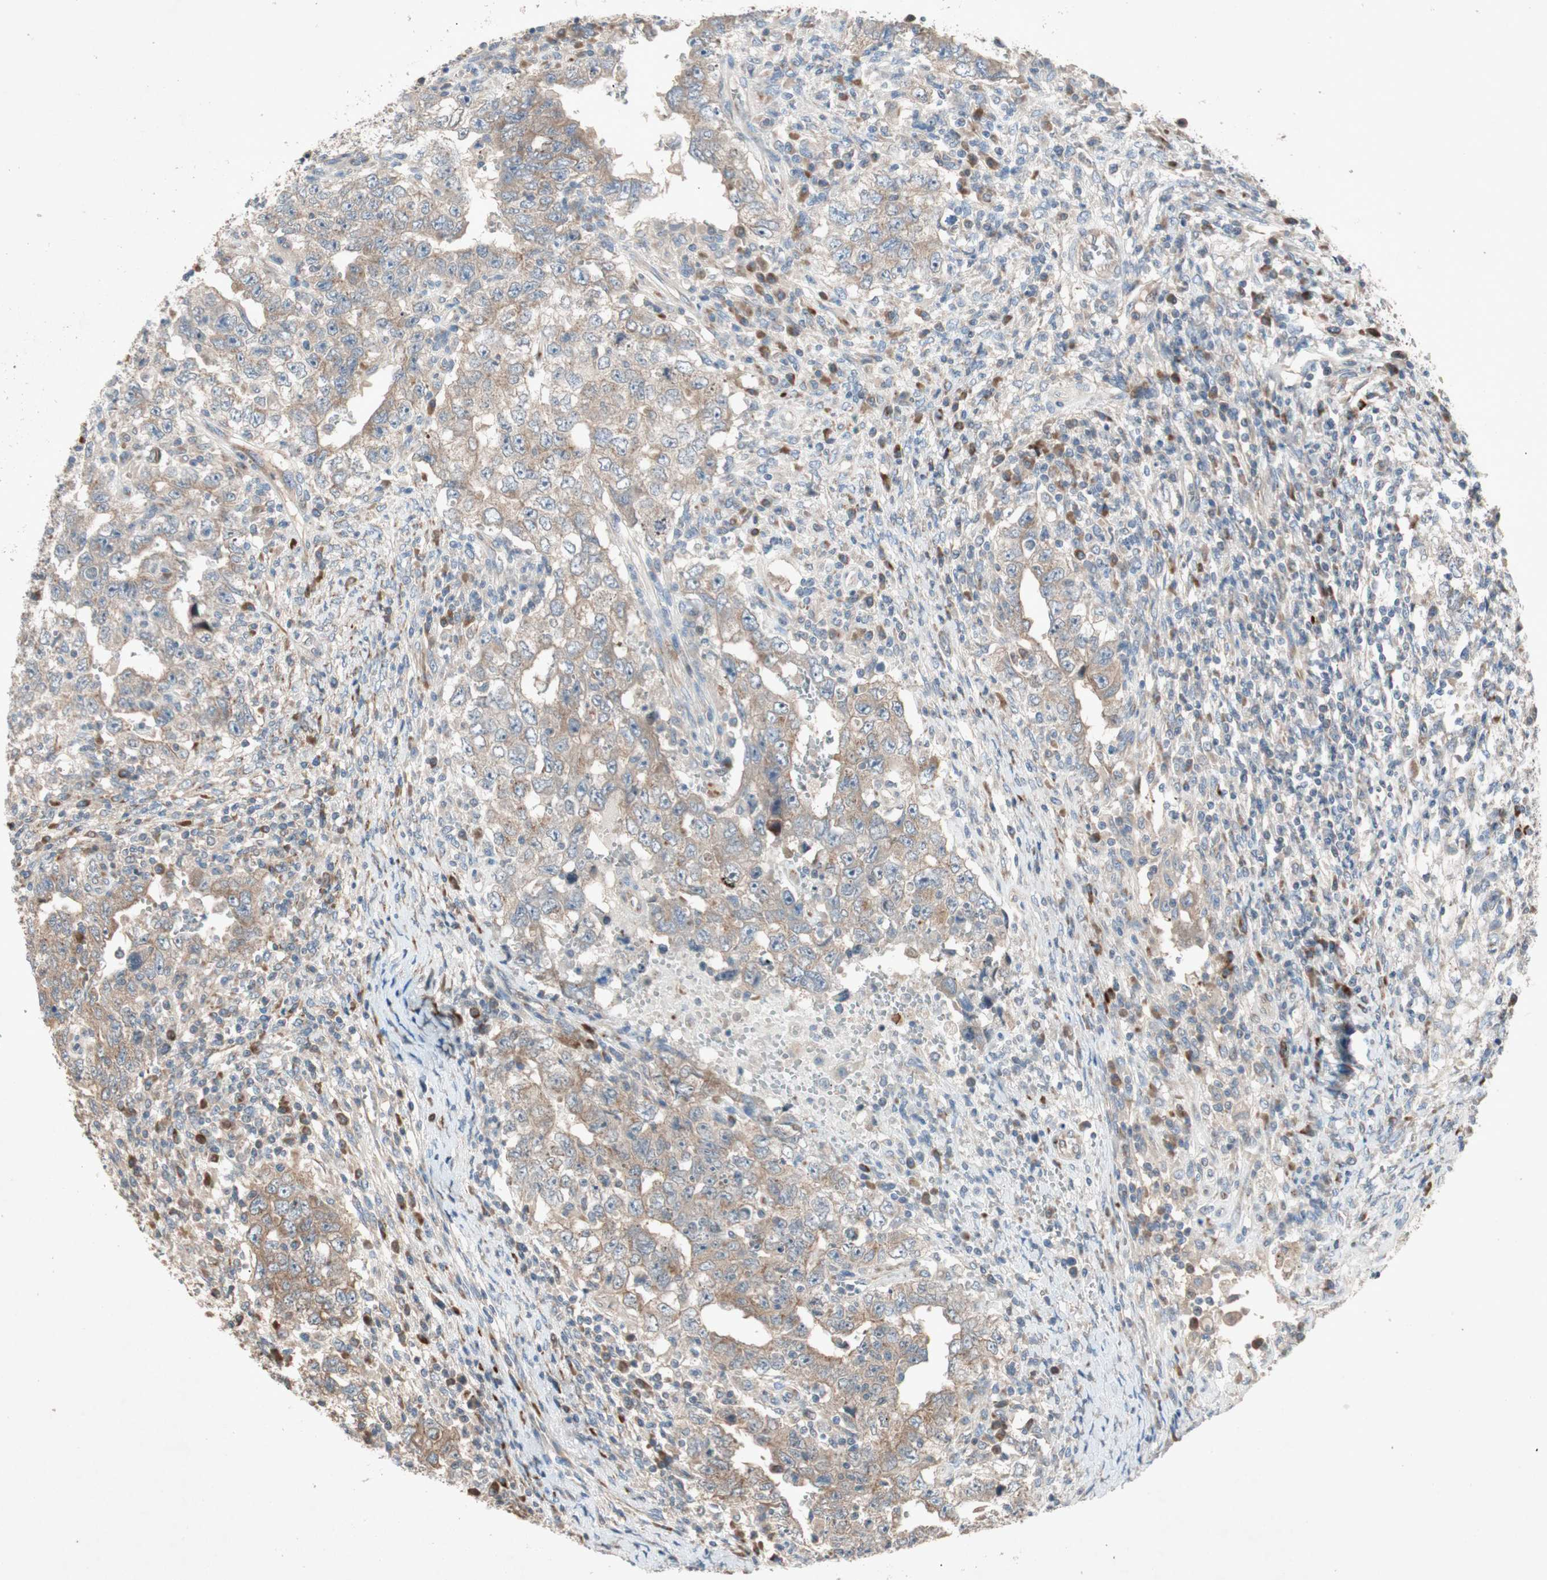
{"staining": {"intensity": "weak", "quantity": ">75%", "location": "cytoplasmic/membranous"}, "tissue": "testis cancer", "cell_type": "Tumor cells", "image_type": "cancer", "snomed": [{"axis": "morphology", "description": "Carcinoma, Embryonal, NOS"}, {"axis": "topography", "description": "Testis"}], "caption": "High-magnification brightfield microscopy of testis embryonal carcinoma stained with DAB (3,3'-diaminobenzidine) (brown) and counterstained with hematoxylin (blue). tumor cells exhibit weak cytoplasmic/membranous expression is appreciated in about>75% of cells.", "gene": "APOO", "patient": {"sex": "male", "age": 26}}